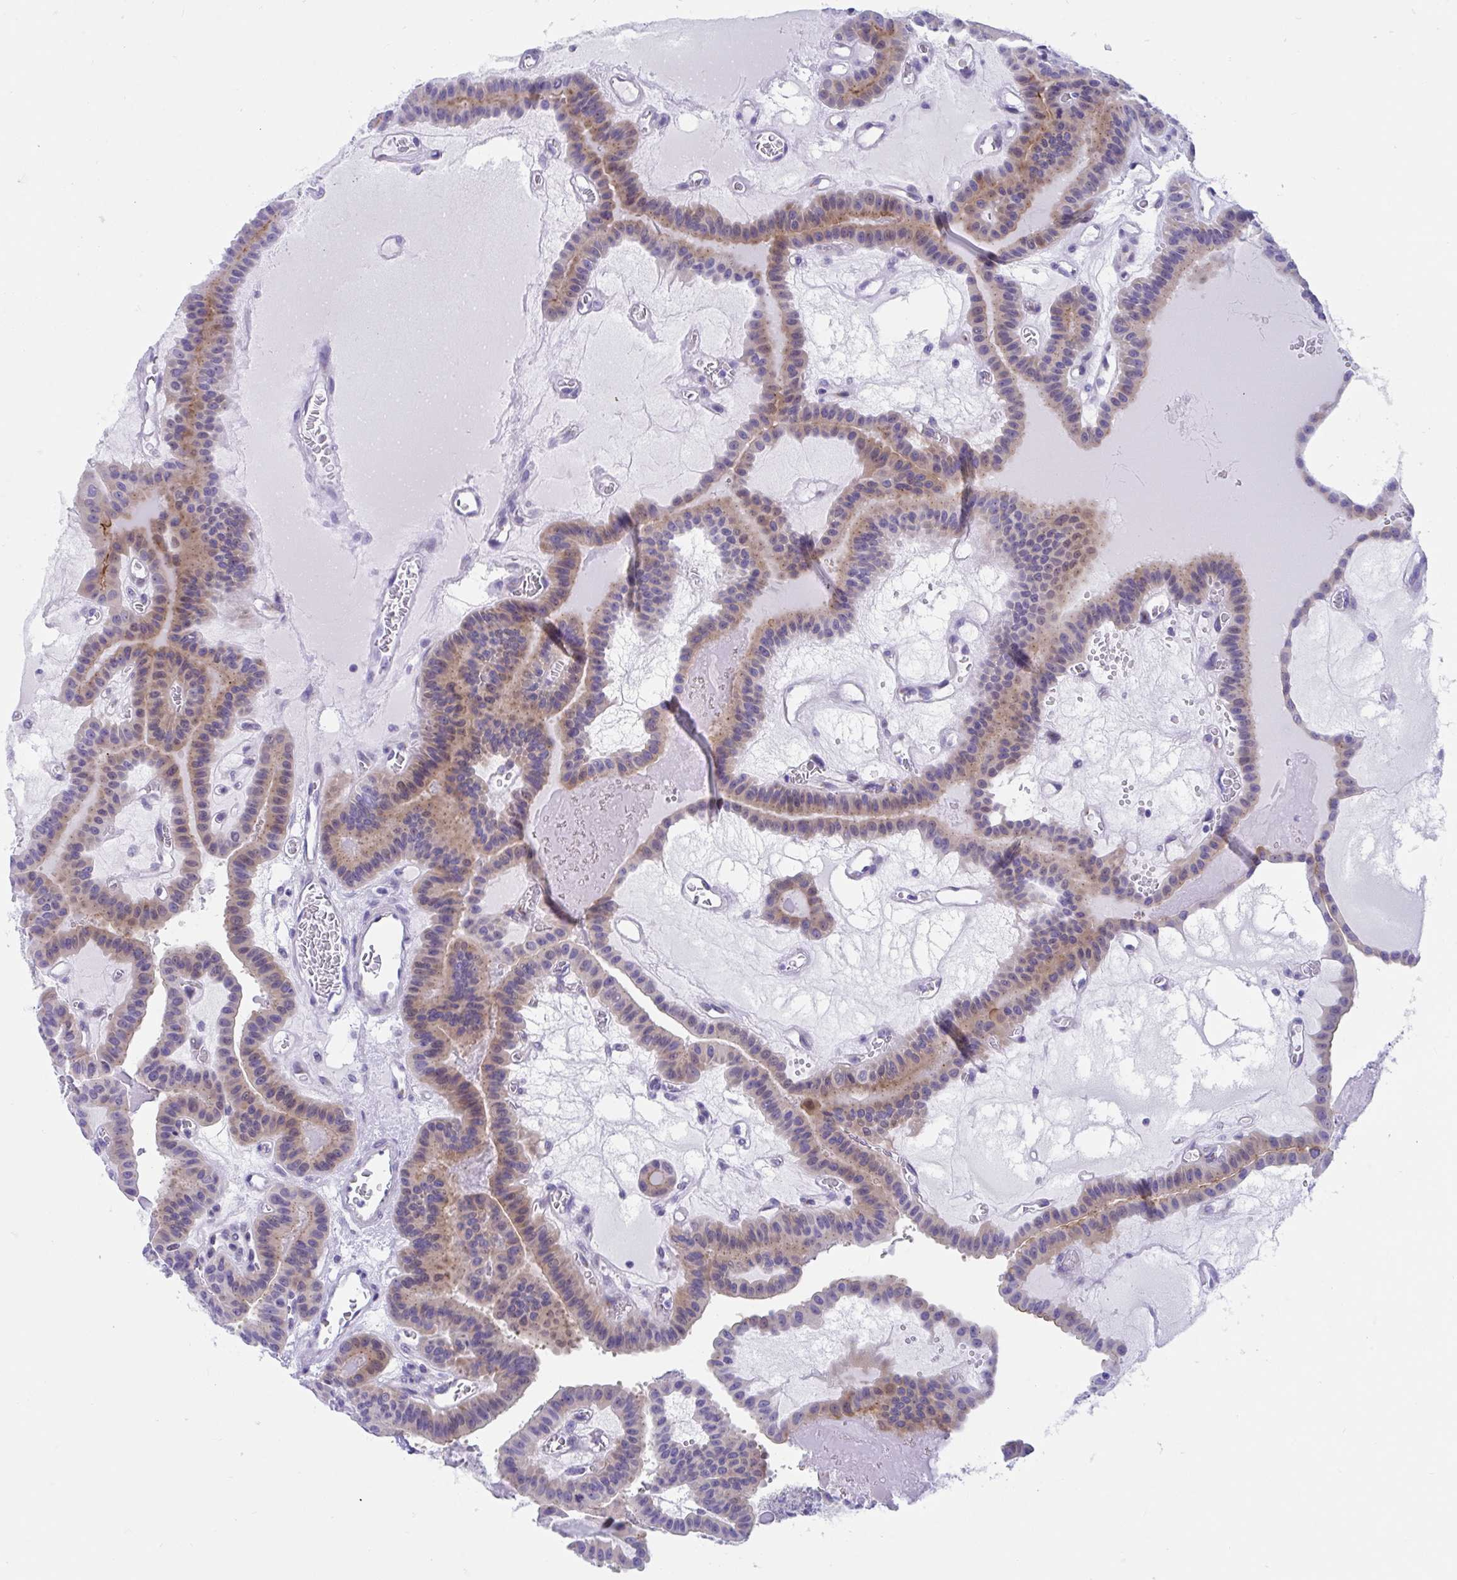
{"staining": {"intensity": "weak", "quantity": "25%-75%", "location": "cytoplasmic/membranous"}, "tissue": "thyroid cancer", "cell_type": "Tumor cells", "image_type": "cancer", "snomed": [{"axis": "morphology", "description": "Papillary adenocarcinoma, NOS"}, {"axis": "topography", "description": "Thyroid gland"}], "caption": "Tumor cells display low levels of weak cytoplasmic/membranous staining in approximately 25%-75% of cells in human thyroid cancer.", "gene": "TTC30B", "patient": {"sex": "male", "age": 87}}